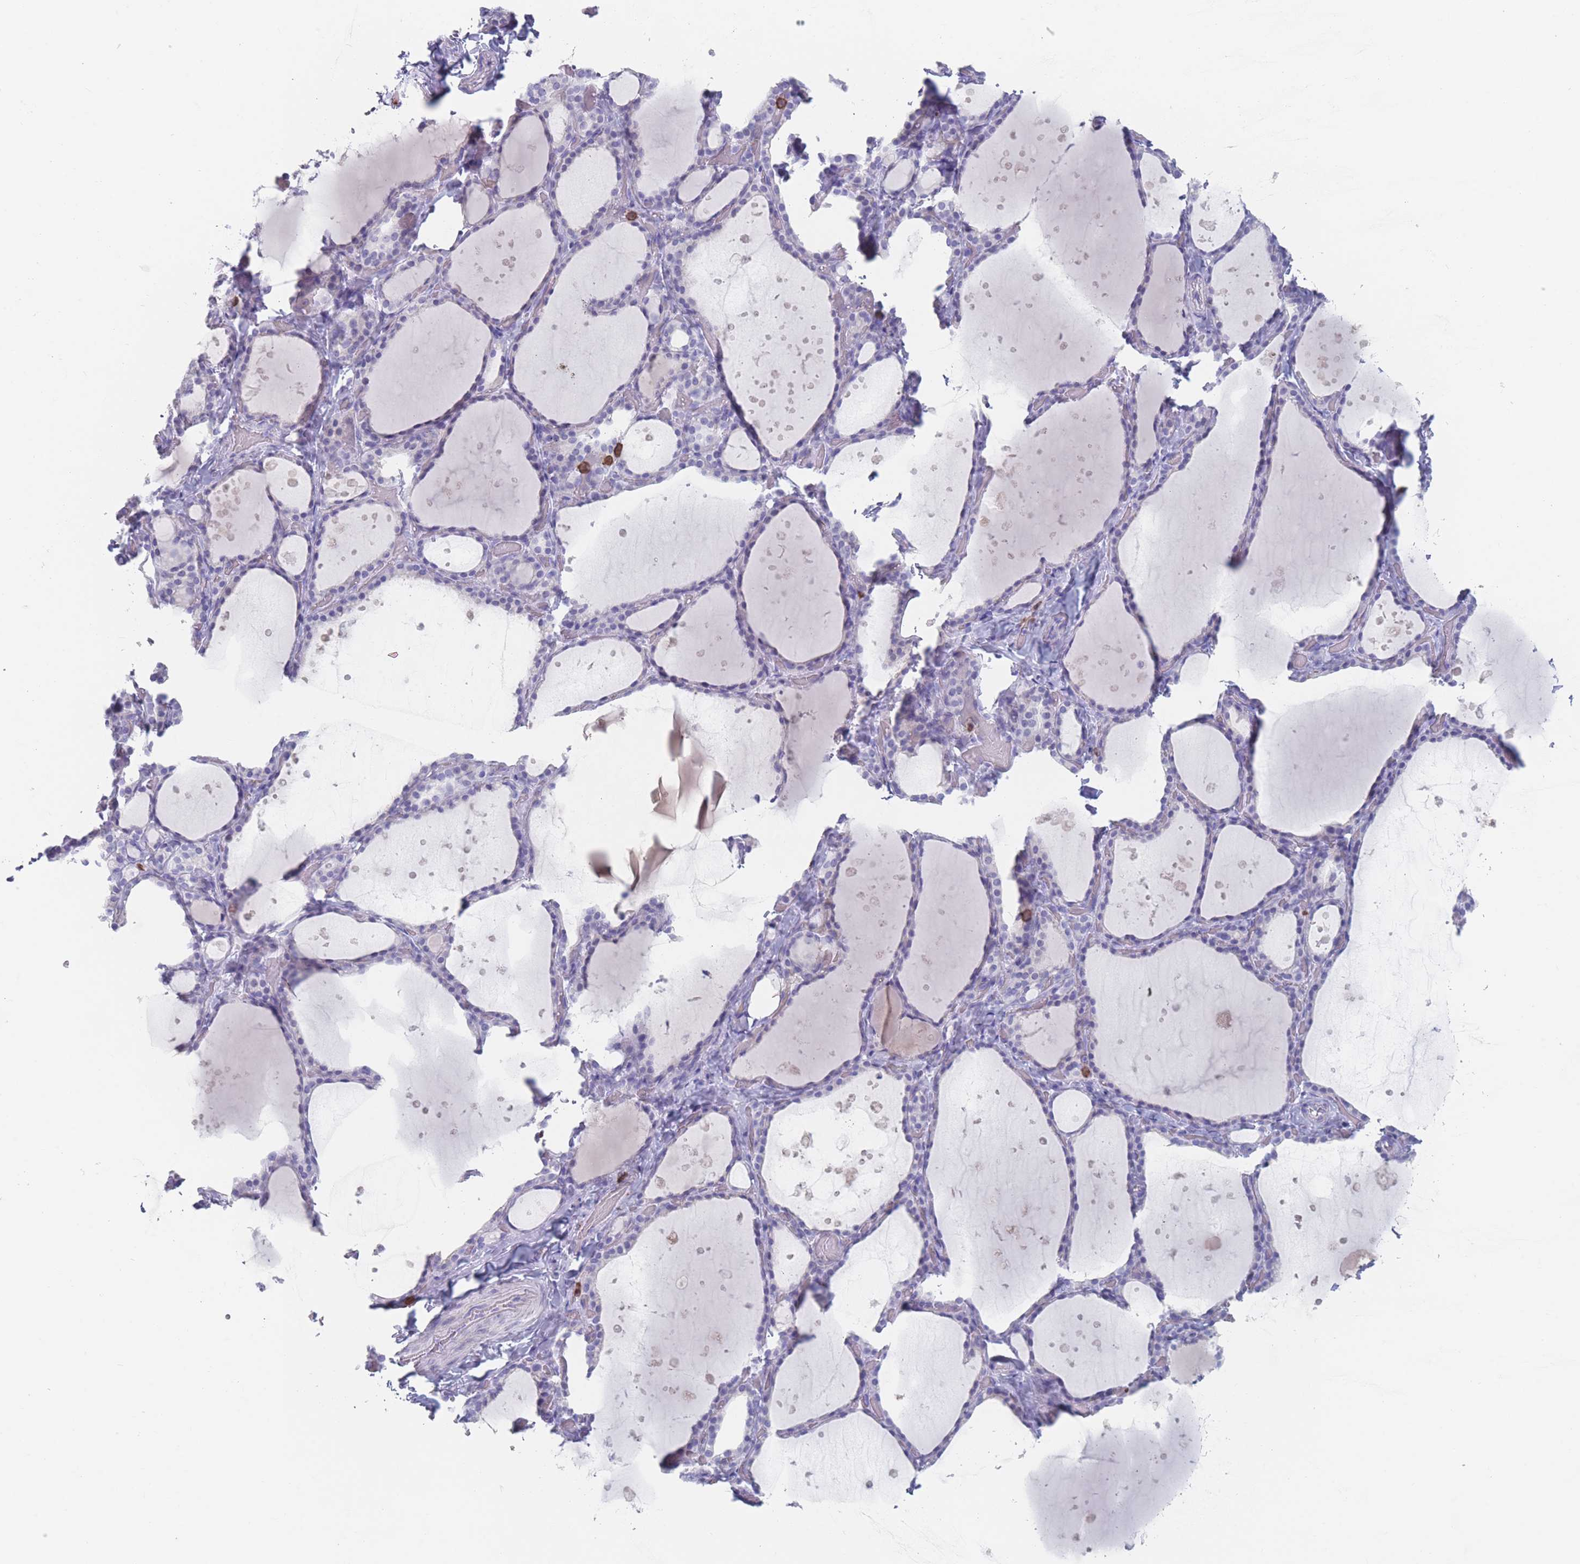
{"staining": {"intensity": "negative", "quantity": "none", "location": "none"}, "tissue": "thyroid gland", "cell_type": "Glandular cells", "image_type": "normal", "snomed": [{"axis": "morphology", "description": "Normal tissue, NOS"}, {"axis": "topography", "description": "Thyroid gland"}], "caption": "This micrograph is of benign thyroid gland stained with IHC to label a protein in brown with the nuclei are counter-stained blue. There is no expression in glandular cells. (Stains: DAB (3,3'-diaminobenzidine) immunohistochemistry (IHC) with hematoxylin counter stain, Microscopy: brightfield microscopy at high magnification).", "gene": "ATP1A3", "patient": {"sex": "female", "age": 44}}